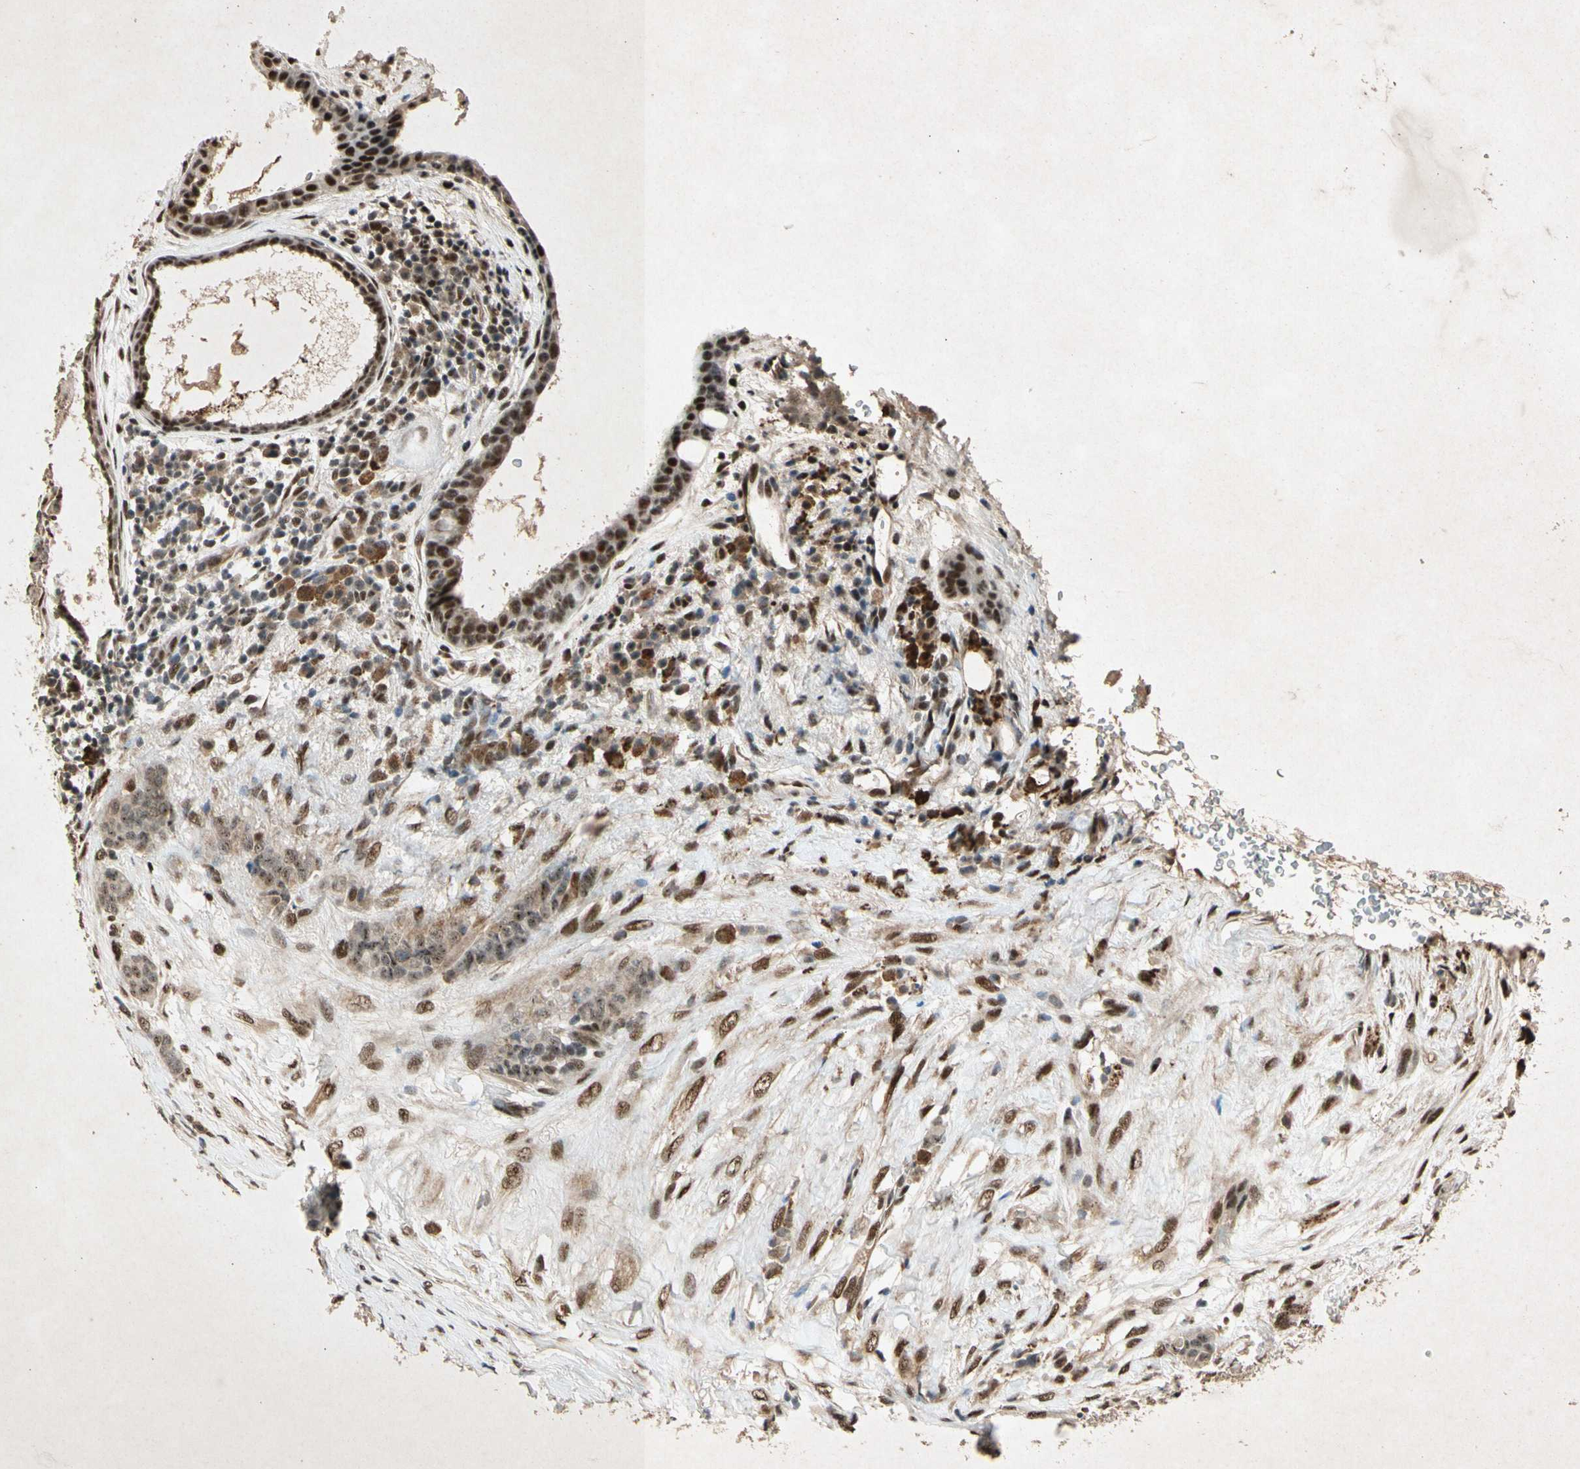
{"staining": {"intensity": "moderate", "quantity": ">75%", "location": "cytoplasmic/membranous,nuclear"}, "tissue": "breast cancer", "cell_type": "Tumor cells", "image_type": "cancer", "snomed": [{"axis": "morphology", "description": "Duct carcinoma"}, {"axis": "topography", "description": "Breast"}], "caption": "An immunohistochemistry (IHC) photomicrograph of neoplastic tissue is shown. Protein staining in brown shows moderate cytoplasmic/membranous and nuclear positivity in intraductal carcinoma (breast) within tumor cells.", "gene": "PML", "patient": {"sex": "female", "age": 40}}